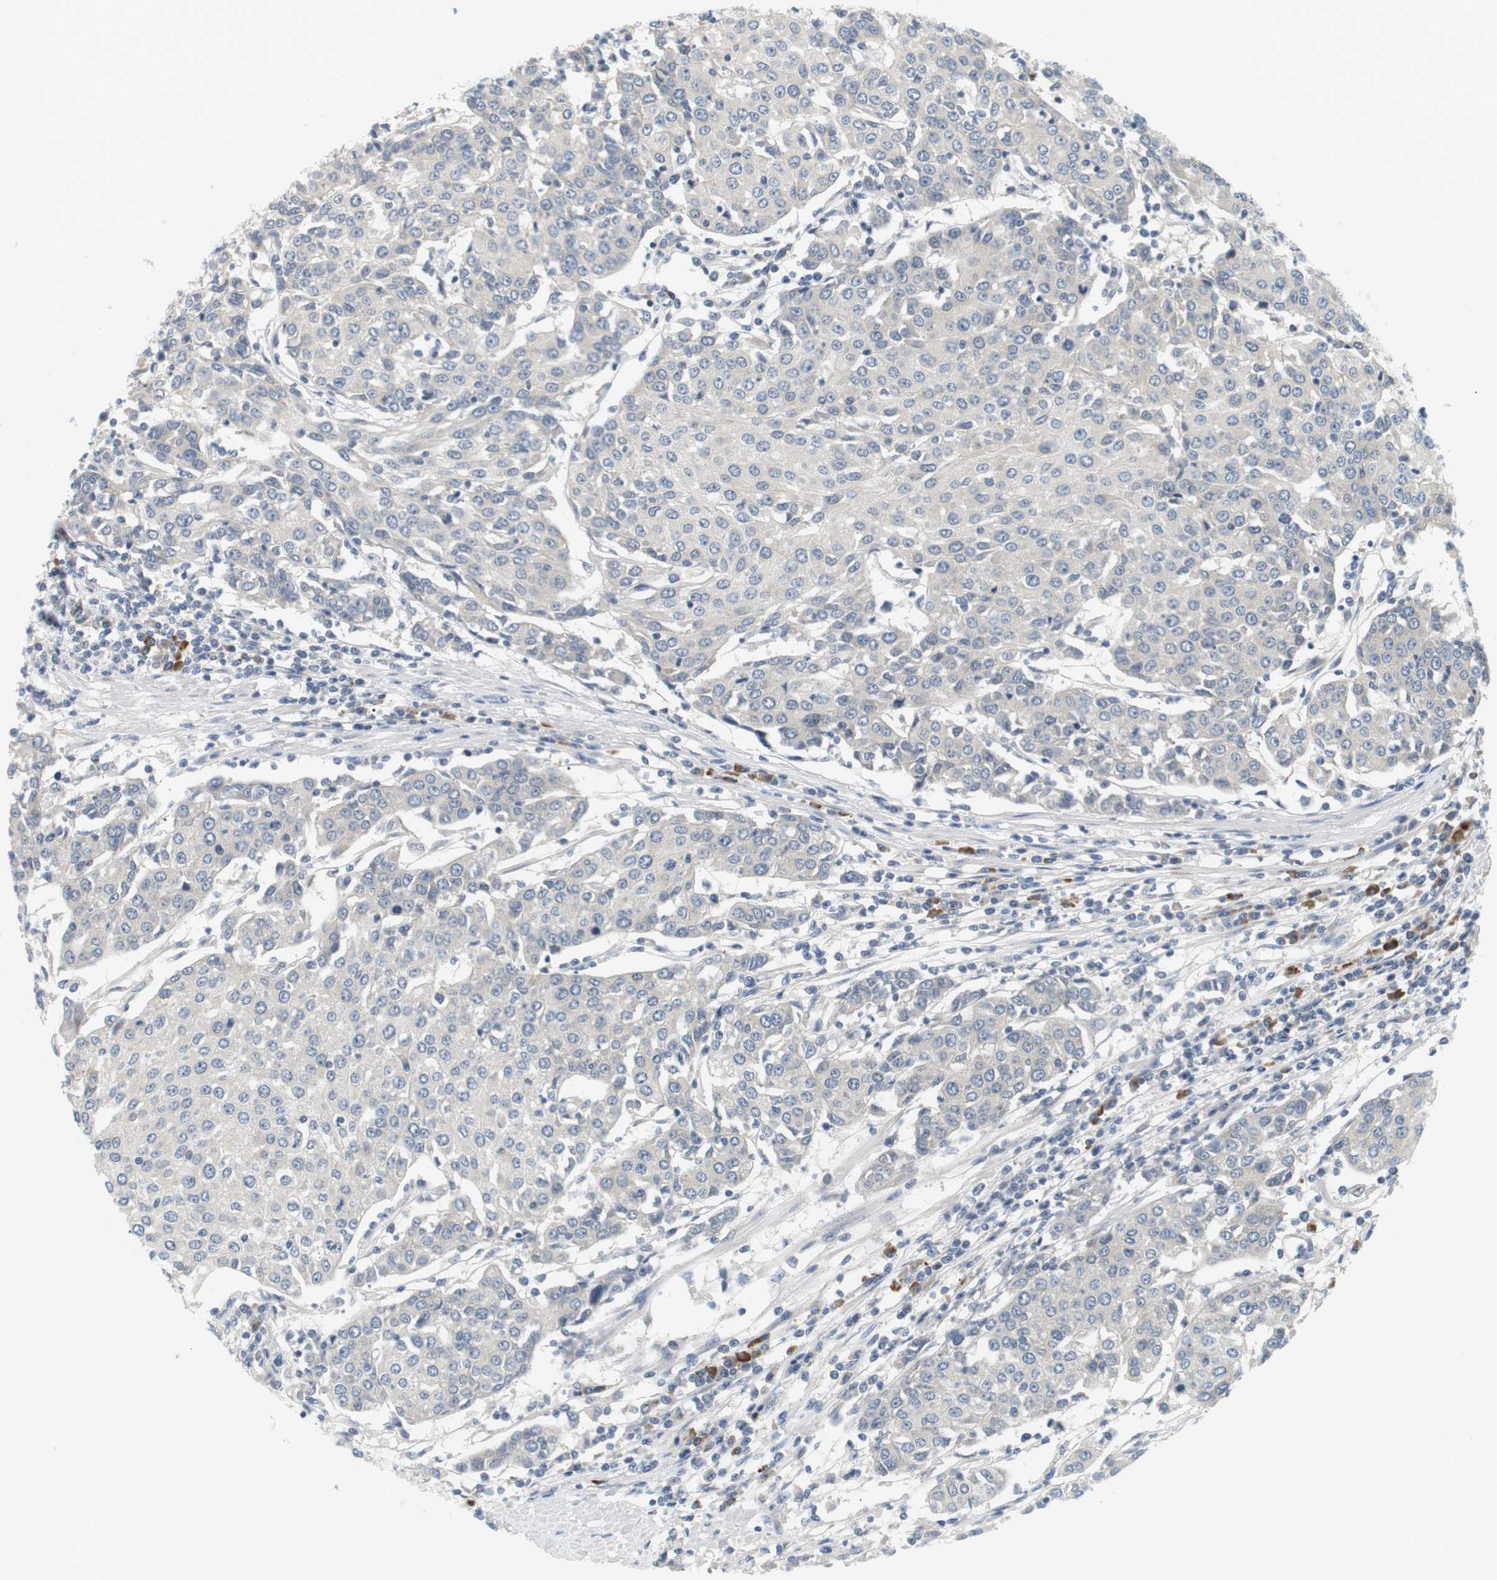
{"staining": {"intensity": "negative", "quantity": "none", "location": "none"}, "tissue": "urothelial cancer", "cell_type": "Tumor cells", "image_type": "cancer", "snomed": [{"axis": "morphology", "description": "Urothelial carcinoma, High grade"}, {"axis": "topography", "description": "Urinary bladder"}], "caption": "Immunohistochemistry of high-grade urothelial carcinoma displays no staining in tumor cells.", "gene": "EVA1C", "patient": {"sex": "female", "age": 85}}